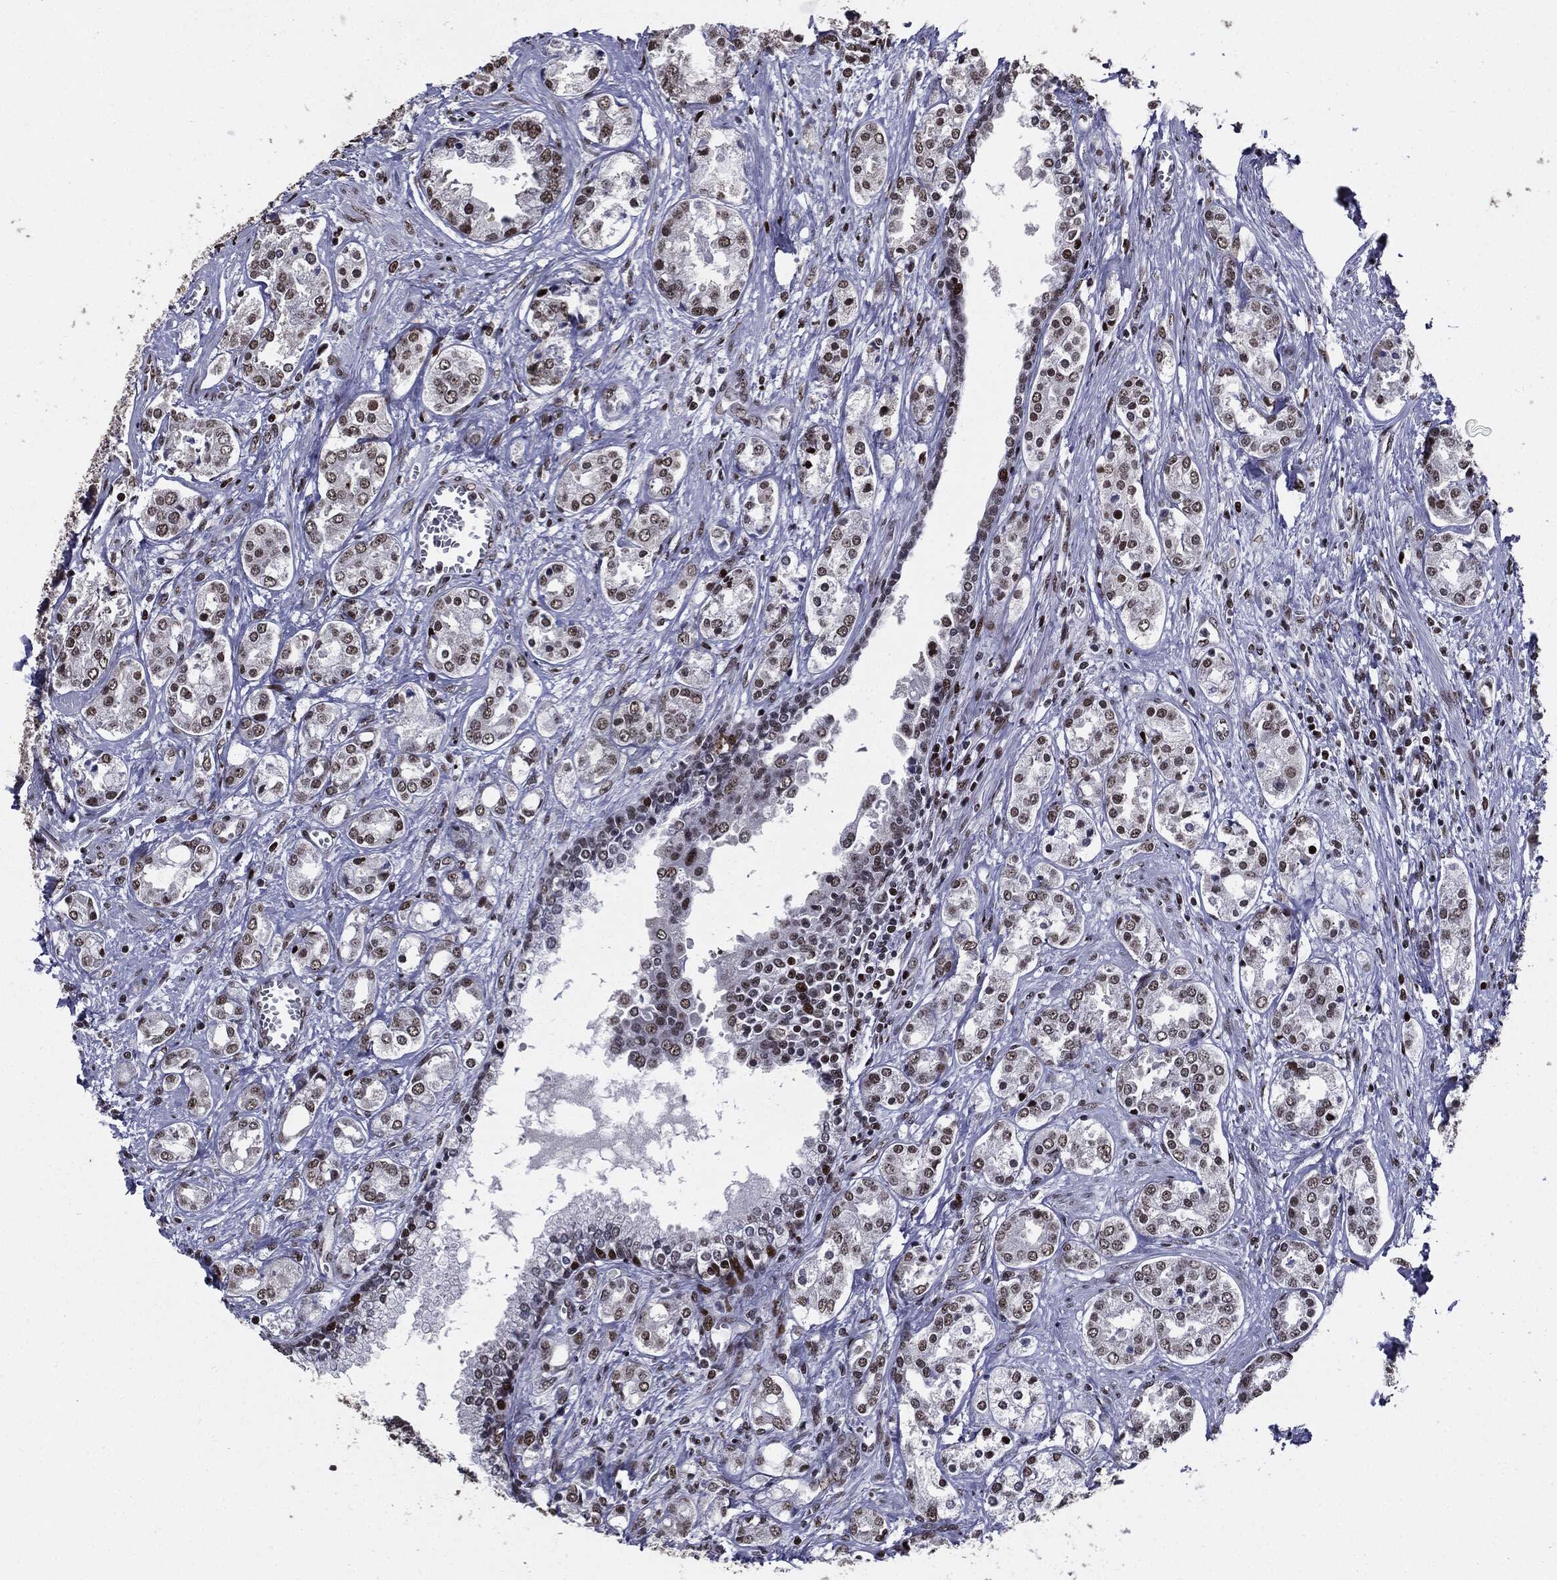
{"staining": {"intensity": "moderate", "quantity": ">75%", "location": "nuclear"}, "tissue": "prostate cancer", "cell_type": "Tumor cells", "image_type": "cancer", "snomed": [{"axis": "morphology", "description": "Adenocarcinoma, NOS"}, {"axis": "topography", "description": "Prostate and seminal vesicle, NOS"}, {"axis": "topography", "description": "Prostate"}], "caption": "Immunohistochemical staining of adenocarcinoma (prostate) reveals medium levels of moderate nuclear positivity in approximately >75% of tumor cells.", "gene": "ZFP91", "patient": {"sex": "male", "age": 62}}